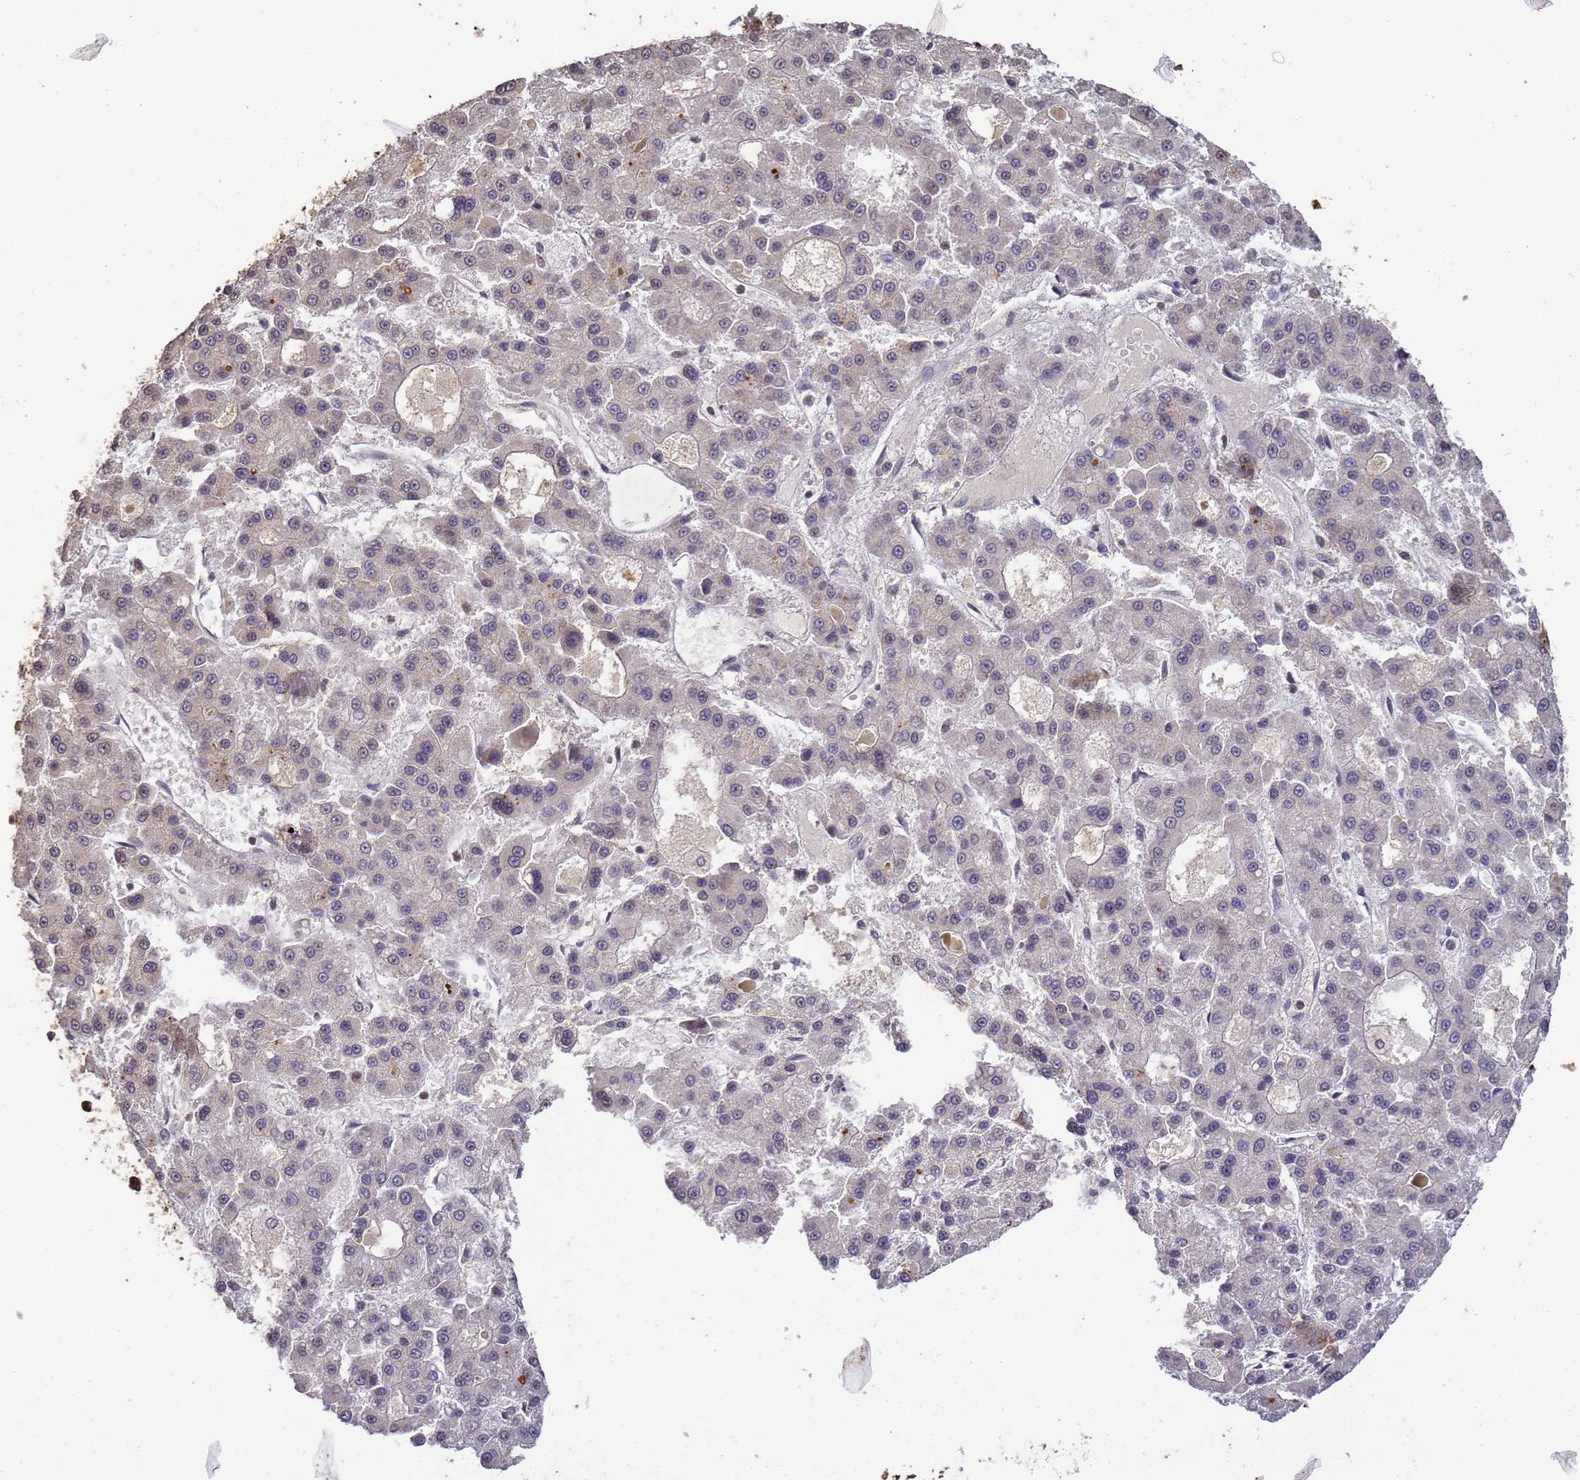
{"staining": {"intensity": "negative", "quantity": "none", "location": "none"}, "tissue": "liver cancer", "cell_type": "Tumor cells", "image_type": "cancer", "snomed": [{"axis": "morphology", "description": "Carcinoma, Hepatocellular, NOS"}, {"axis": "topography", "description": "Liver"}], "caption": "IHC of liver cancer exhibits no positivity in tumor cells.", "gene": "MYL7", "patient": {"sex": "male", "age": 70}}